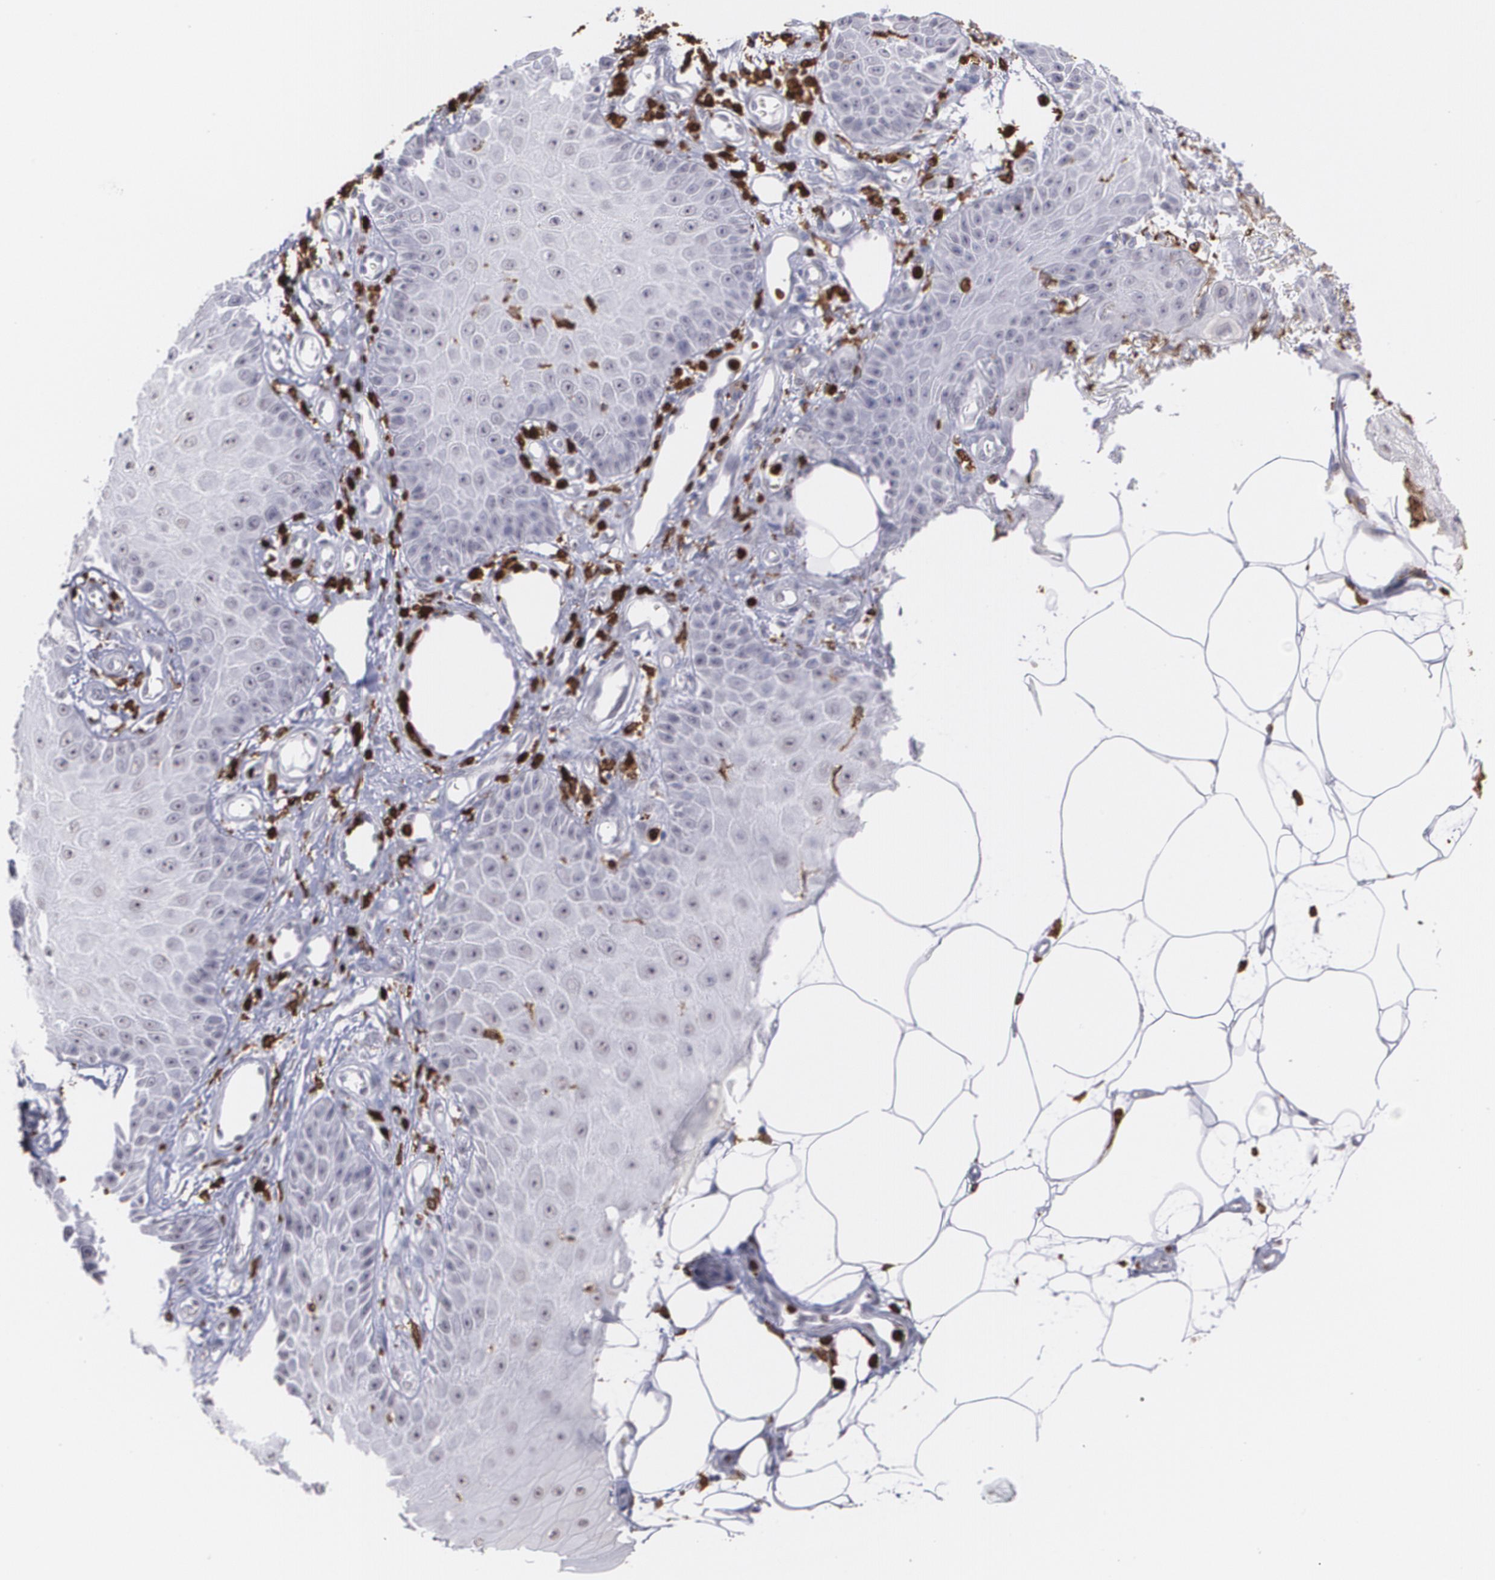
{"staining": {"intensity": "negative", "quantity": "none", "location": "none"}, "tissue": "skin cancer", "cell_type": "Tumor cells", "image_type": "cancer", "snomed": [{"axis": "morphology", "description": "Squamous cell carcinoma, NOS"}, {"axis": "topography", "description": "Skin"}], "caption": "This is a photomicrograph of immunohistochemistry staining of skin cancer (squamous cell carcinoma), which shows no positivity in tumor cells.", "gene": "NCF2", "patient": {"sex": "female", "age": 40}}